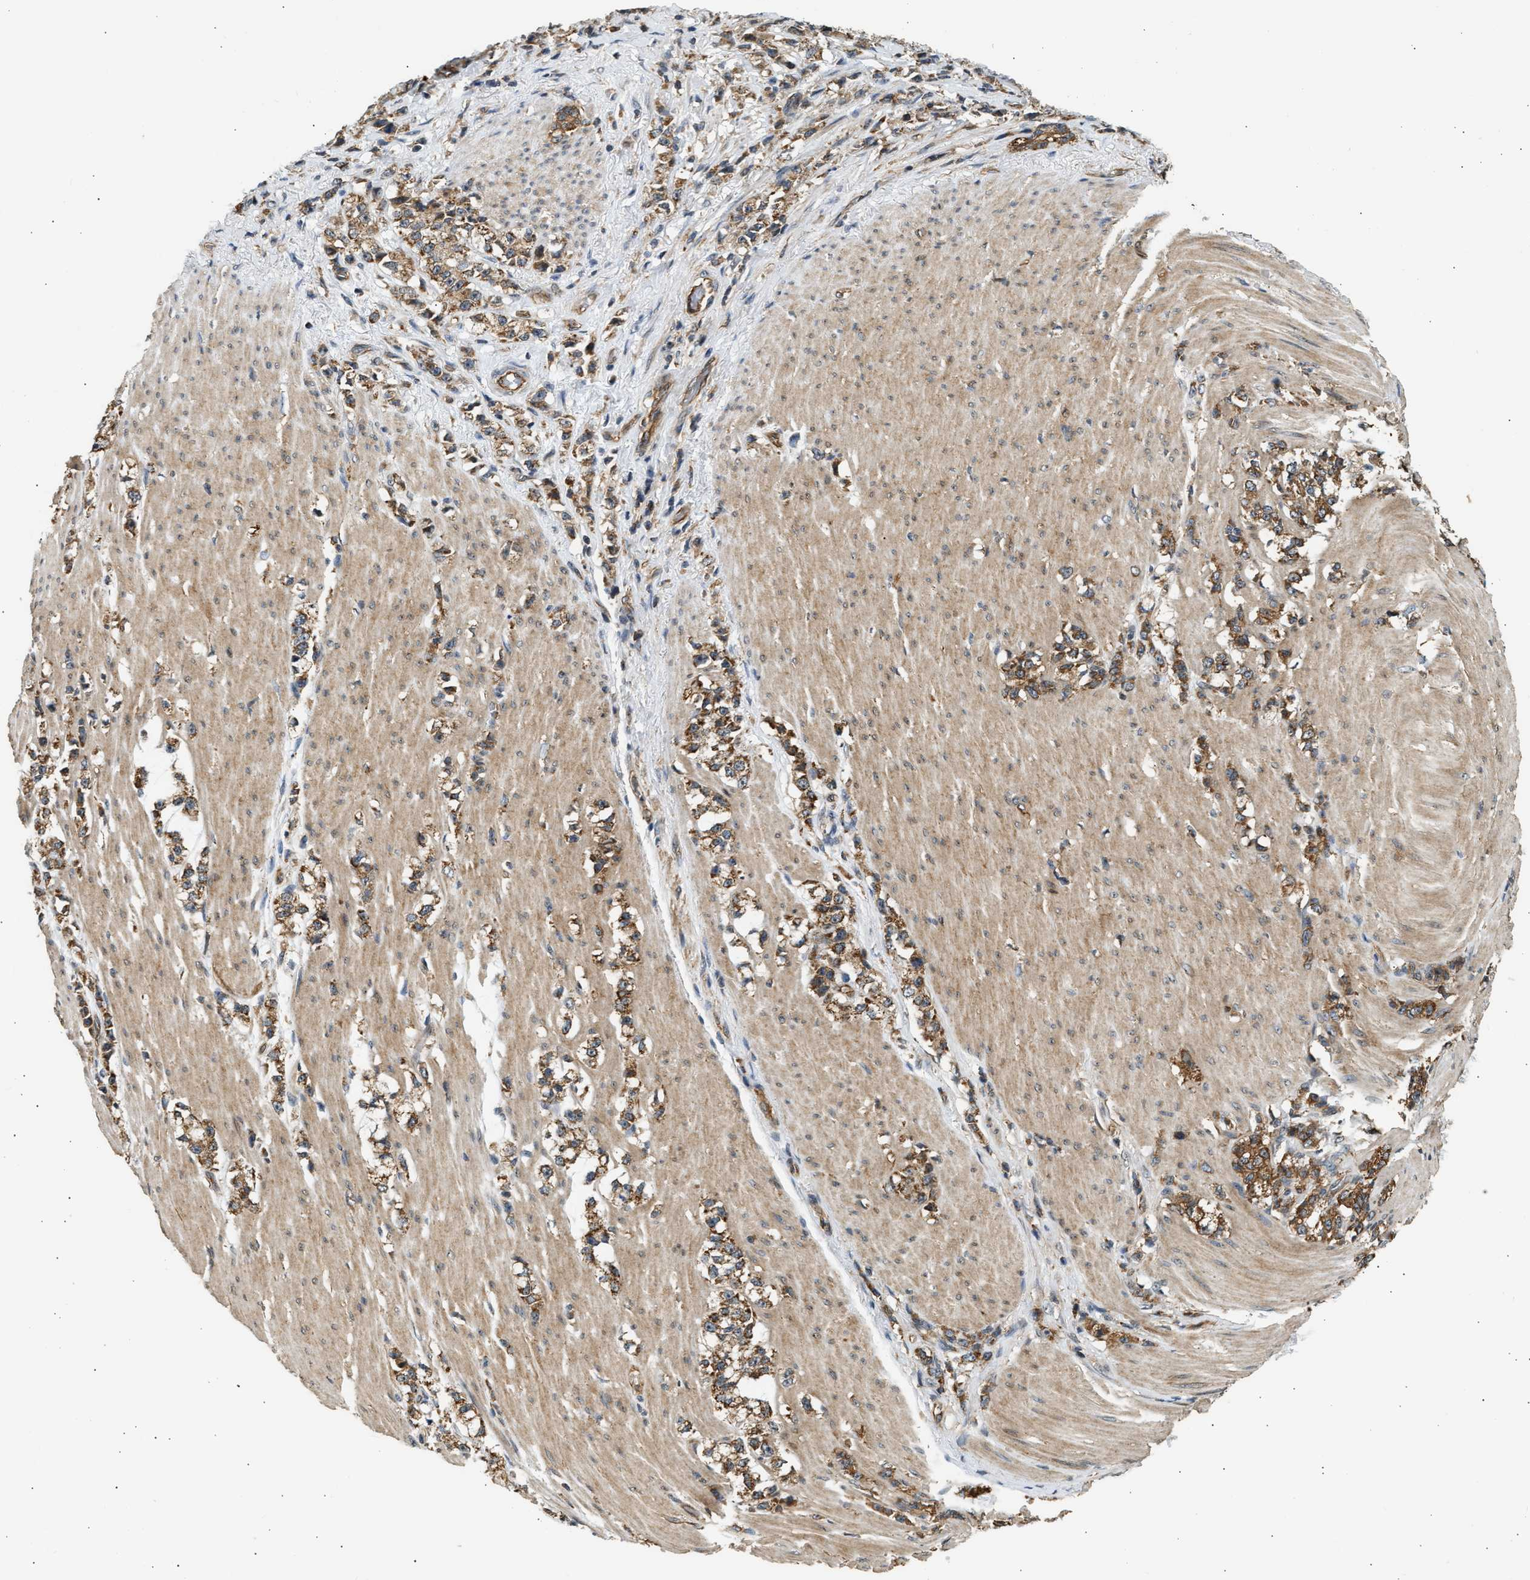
{"staining": {"intensity": "moderate", "quantity": ">75%", "location": "cytoplasmic/membranous"}, "tissue": "stomach cancer", "cell_type": "Tumor cells", "image_type": "cancer", "snomed": [{"axis": "morphology", "description": "Adenocarcinoma, NOS"}, {"axis": "topography", "description": "Stomach, lower"}], "caption": "Immunohistochemistry (DAB (3,3'-diaminobenzidine)) staining of adenocarcinoma (stomach) shows moderate cytoplasmic/membranous protein positivity in about >75% of tumor cells.", "gene": "DUSP14", "patient": {"sex": "male", "age": 88}}